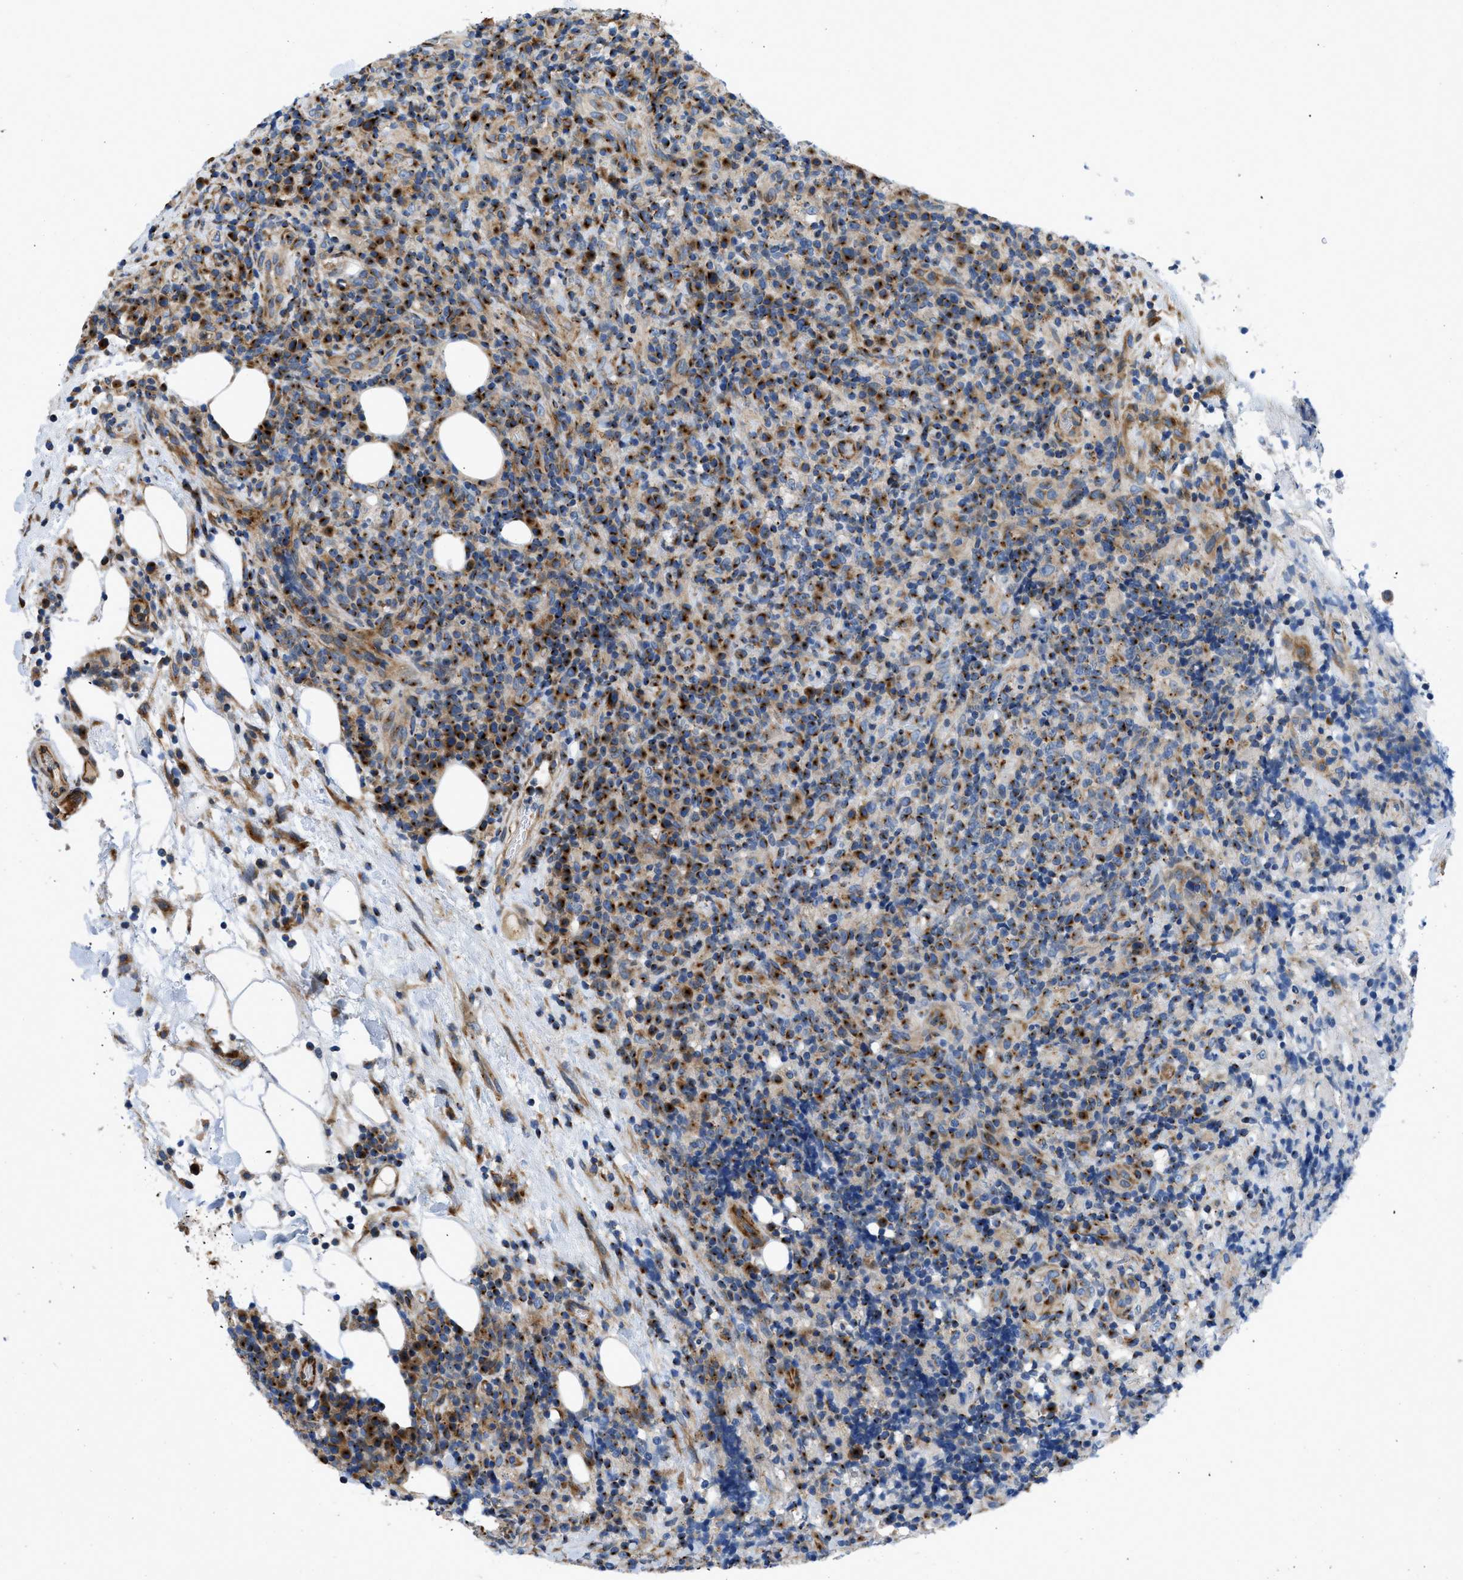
{"staining": {"intensity": "strong", "quantity": "25%-75%", "location": "cytoplasmic/membranous"}, "tissue": "lymphoma", "cell_type": "Tumor cells", "image_type": "cancer", "snomed": [{"axis": "morphology", "description": "Malignant lymphoma, non-Hodgkin's type, High grade"}, {"axis": "topography", "description": "Lymph node"}], "caption": "The immunohistochemical stain highlights strong cytoplasmic/membranous staining in tumor cells of lymphoma tissue.", "gene": "TMEM248", "patient": {"sex": "female", "age": 76}}